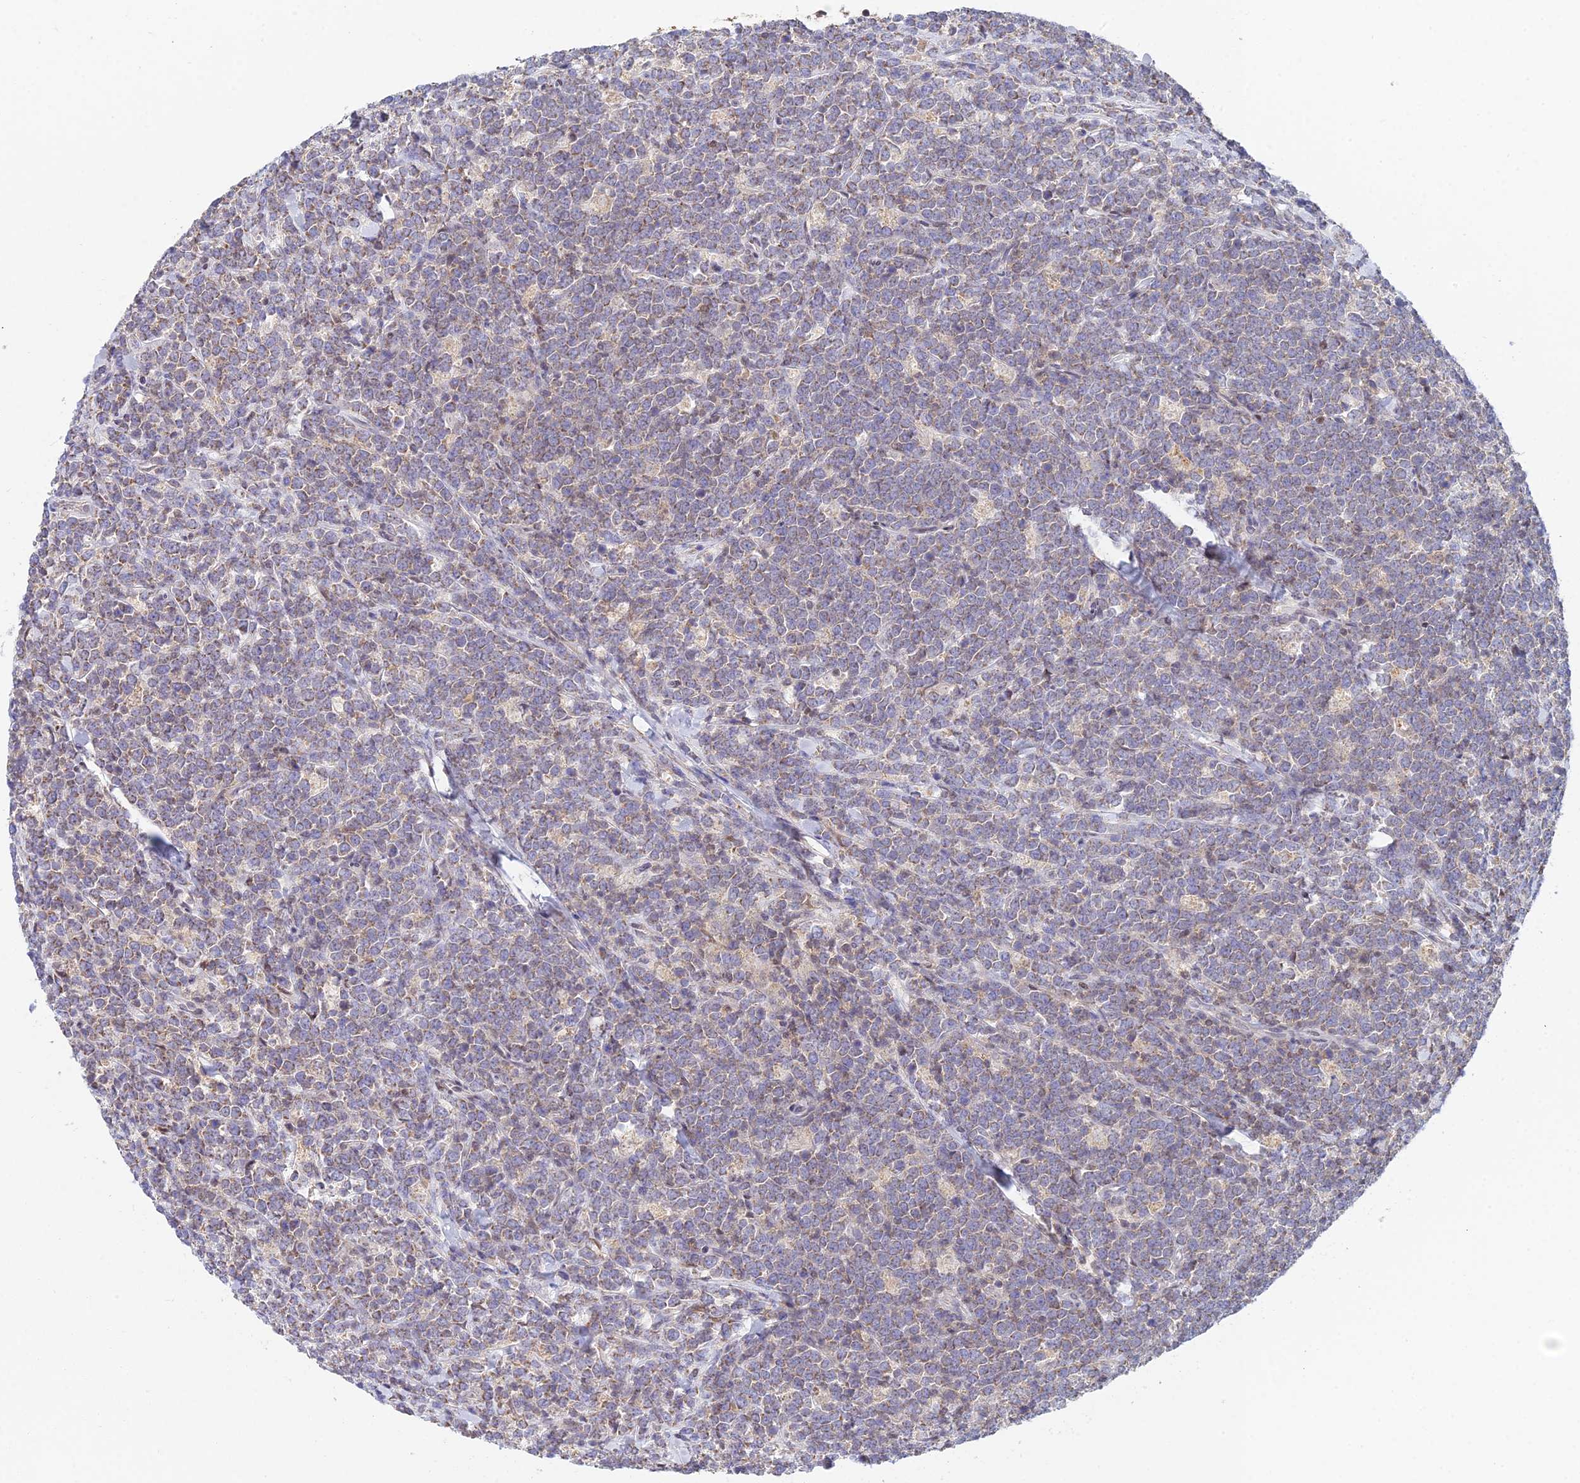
{"staining": {"intensity": "weak", "quantity": "25%-75%", "location": "cytoplasmic/membranous"}, "tissue": "lymphoma", "cell_type": "Tumor cells", "image_type": "cancer", "snomed": [{"axis": "morphology", "description": "Malignant lymphoma, non-Hodgkin's type, High grade"}, {"axis": "topography", "description": "Small intestine"}], "caption": "This micrograph shows IHC staining of malignant lymphoma, non-Hodgkin's type (high-grade), with low weak cytoplasmic/membranous staining in approximately 25%-75% of tumor cells.", "gene": "ELOA2", "patient": {"sex": "male", "age": 8}}